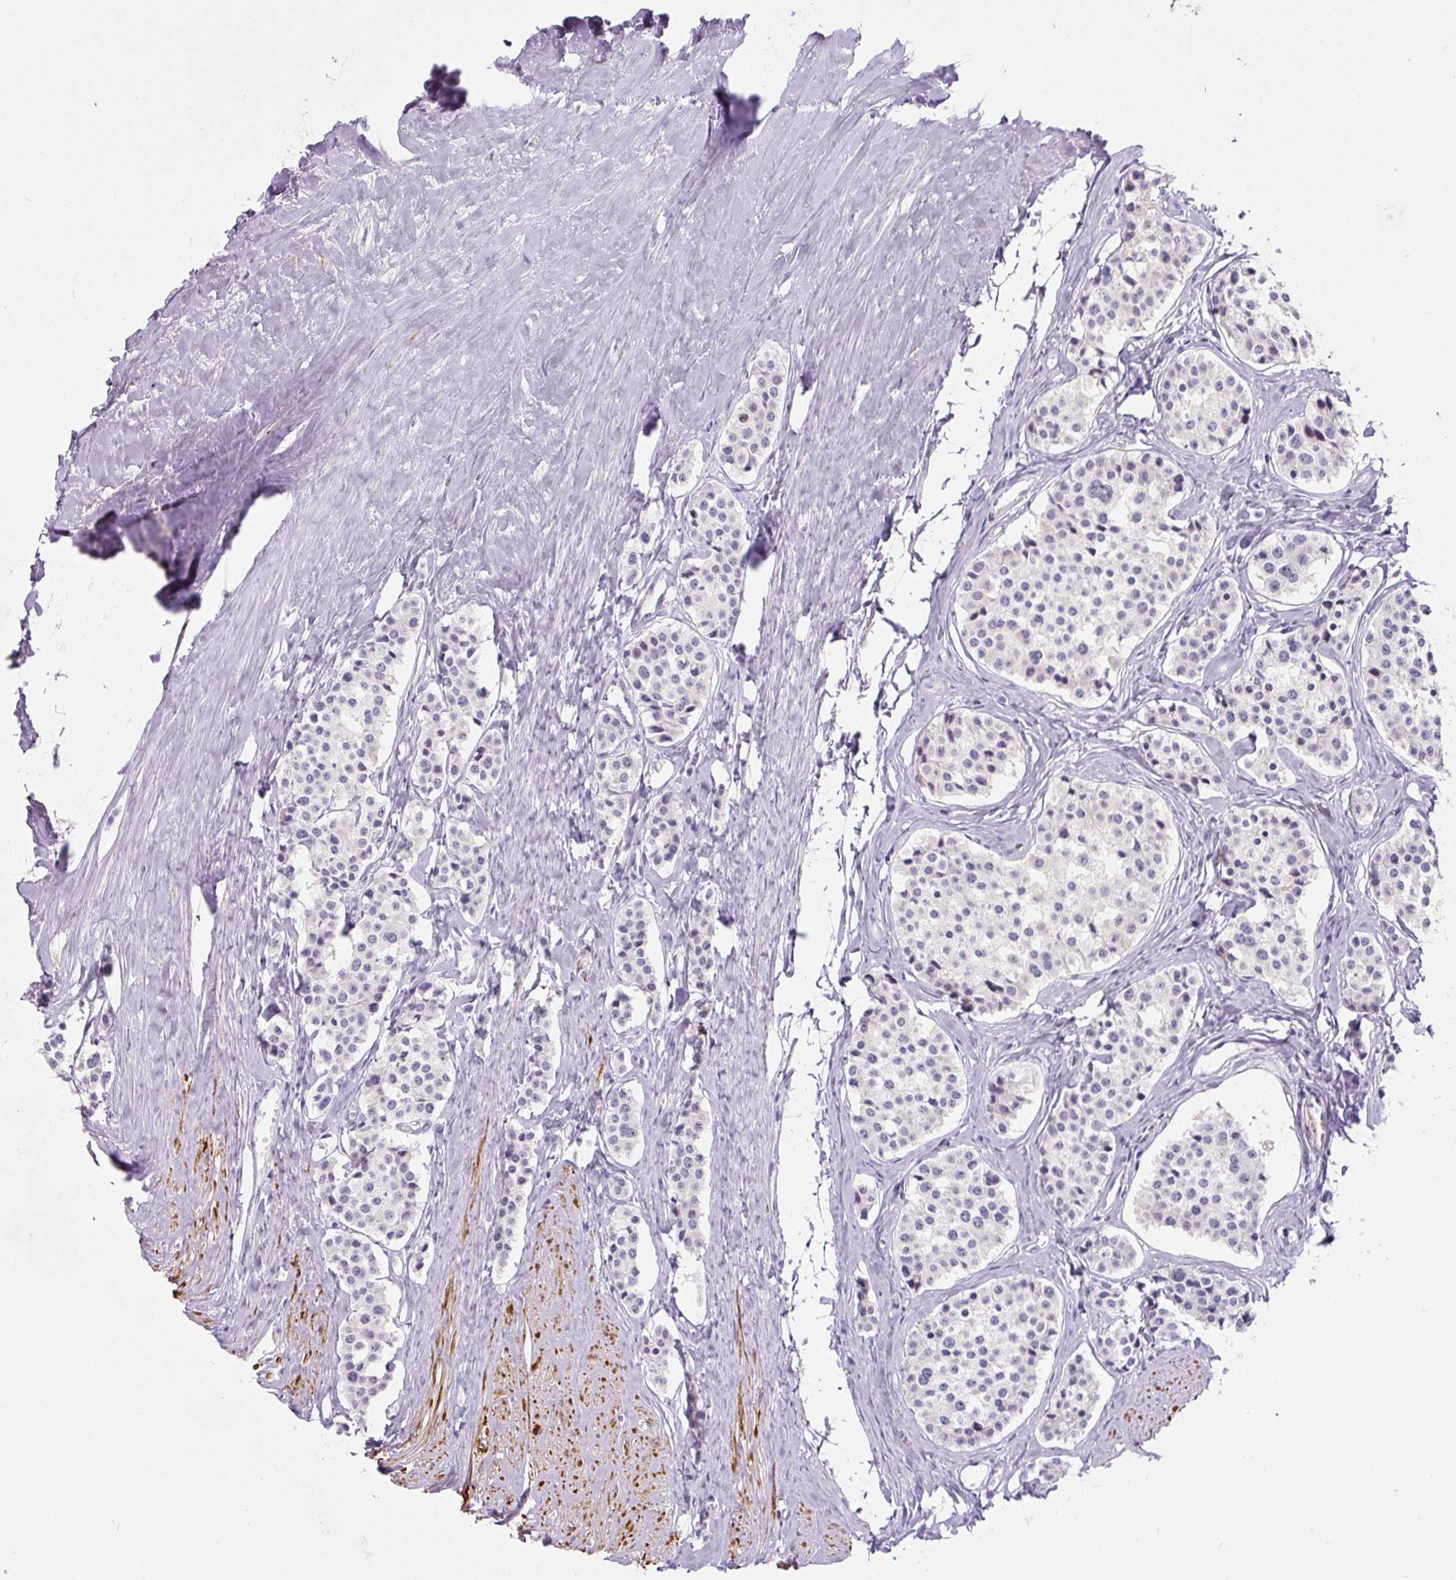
{"staining": {"intensity": "negative", "quantity": "none", "location": "none"}, "tissue": "carcinoid", "cell_type": "Tumor cells", "image_type": "cancer", "snomed": [{"axis": "morphology", "description": "Carcinoid, malignant, NOS"}, {"axis": "topography", "description": "Small intestine"}], "caption": "Immunohistochemistry micrograph of human carcinoid (malignant) stained for a protein (brown), which exhibits no expression in tumor cells. (DAB (3,3'-diaminobenzidine) IHC visualized using brightfield microscopy, high magnification).", "gene": "CCL25", "patient": {"sex": "male", "age": 60}}